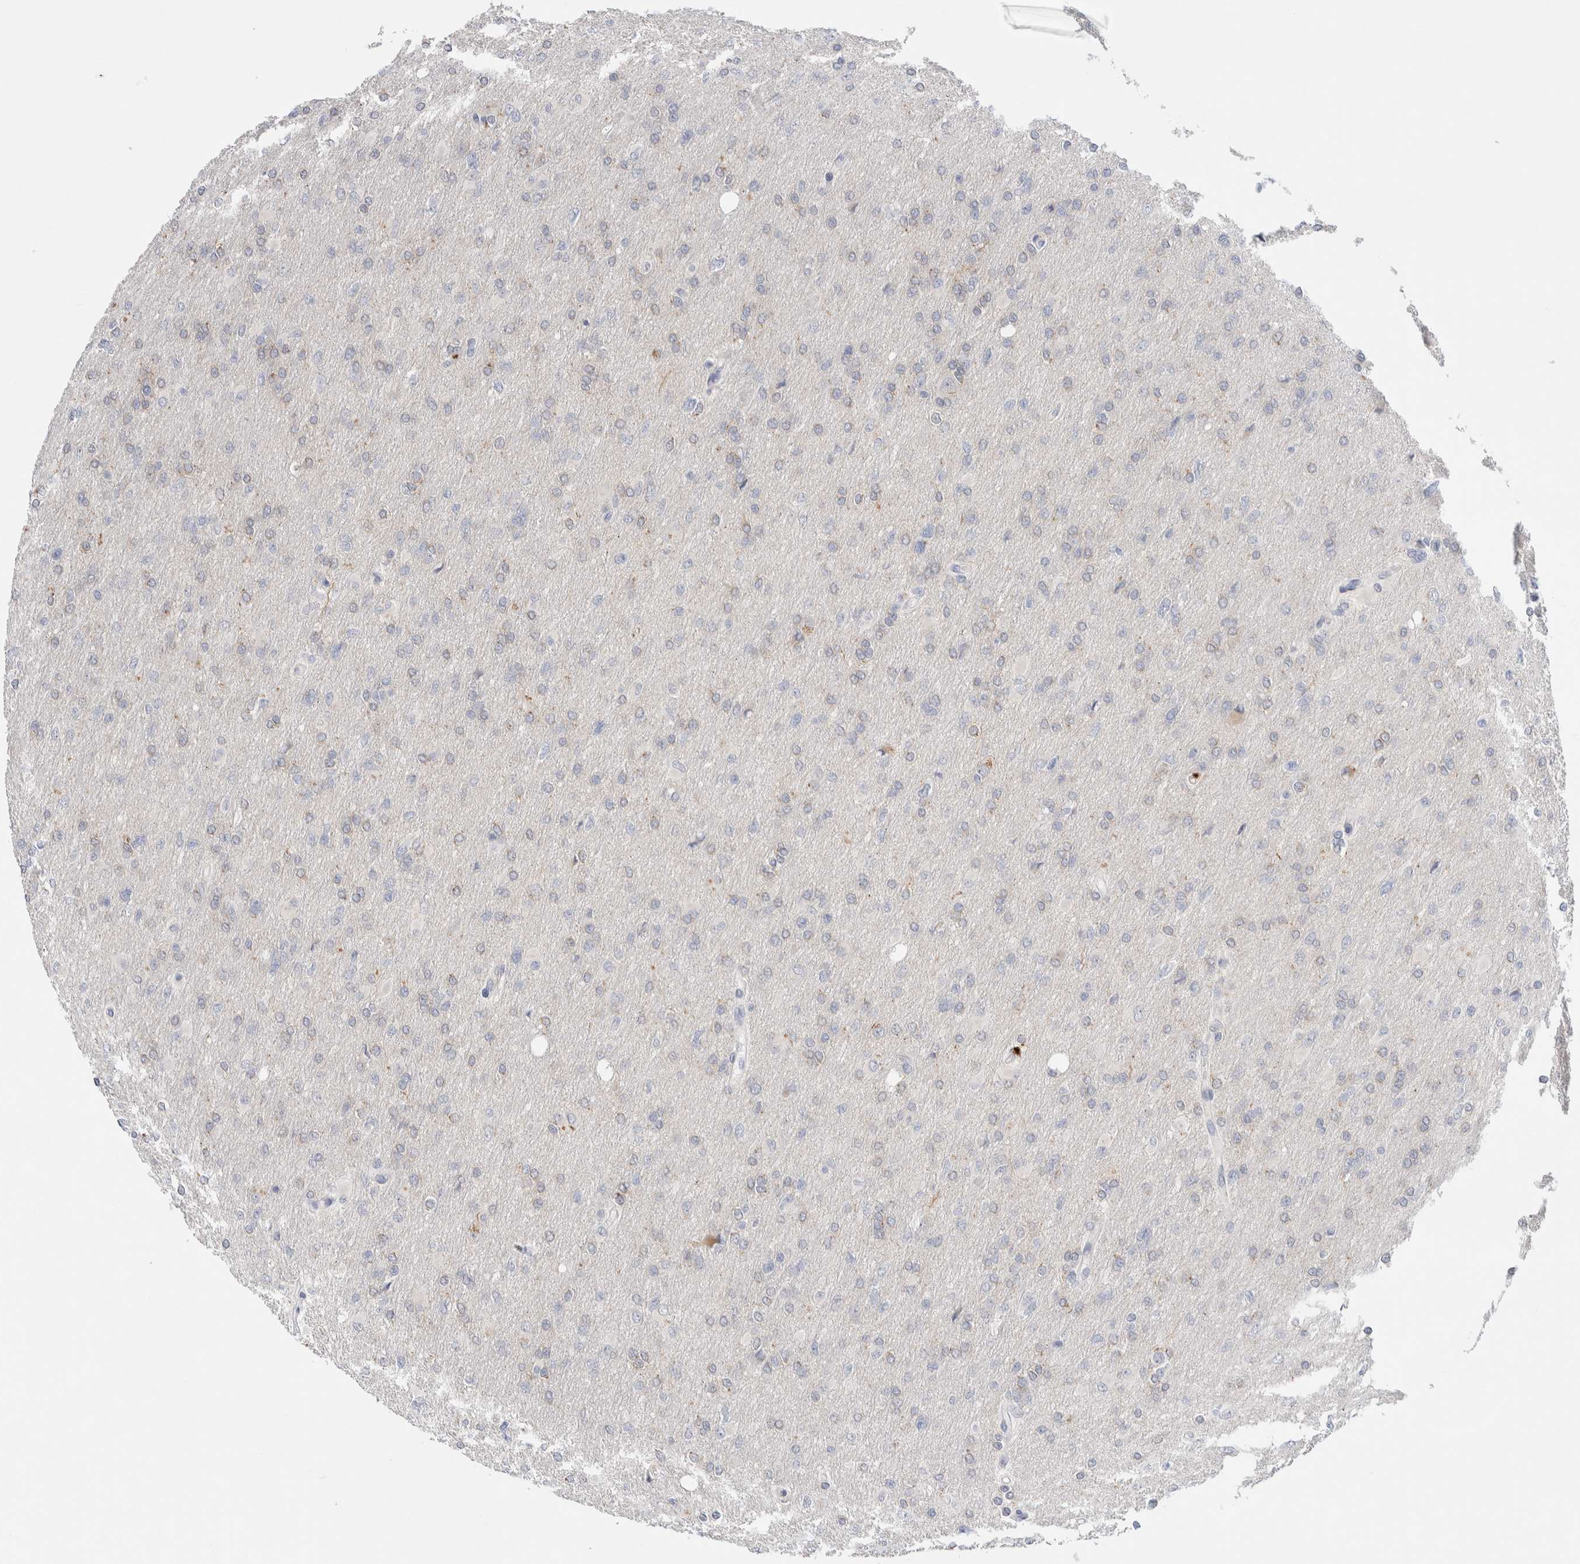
{"staining": {"intensity": "negative", "quantity": "none", "location": "none"}, "tissue": "glioma", "cell_type": "Tumor cells", "image_type": "cancer", "snomed": [{"axis": "morphology", "description": "Glioma, malignant, High grade"}, {"axis": "topography", "description": "Cerebral cortex"}], "caption": "Human high-grade glioma (malignant) stained for a protein using IHC reveals no expression in tumor cells.", "gene": "DNAJB6", "patient": {"sex": "female", "age": 36}}